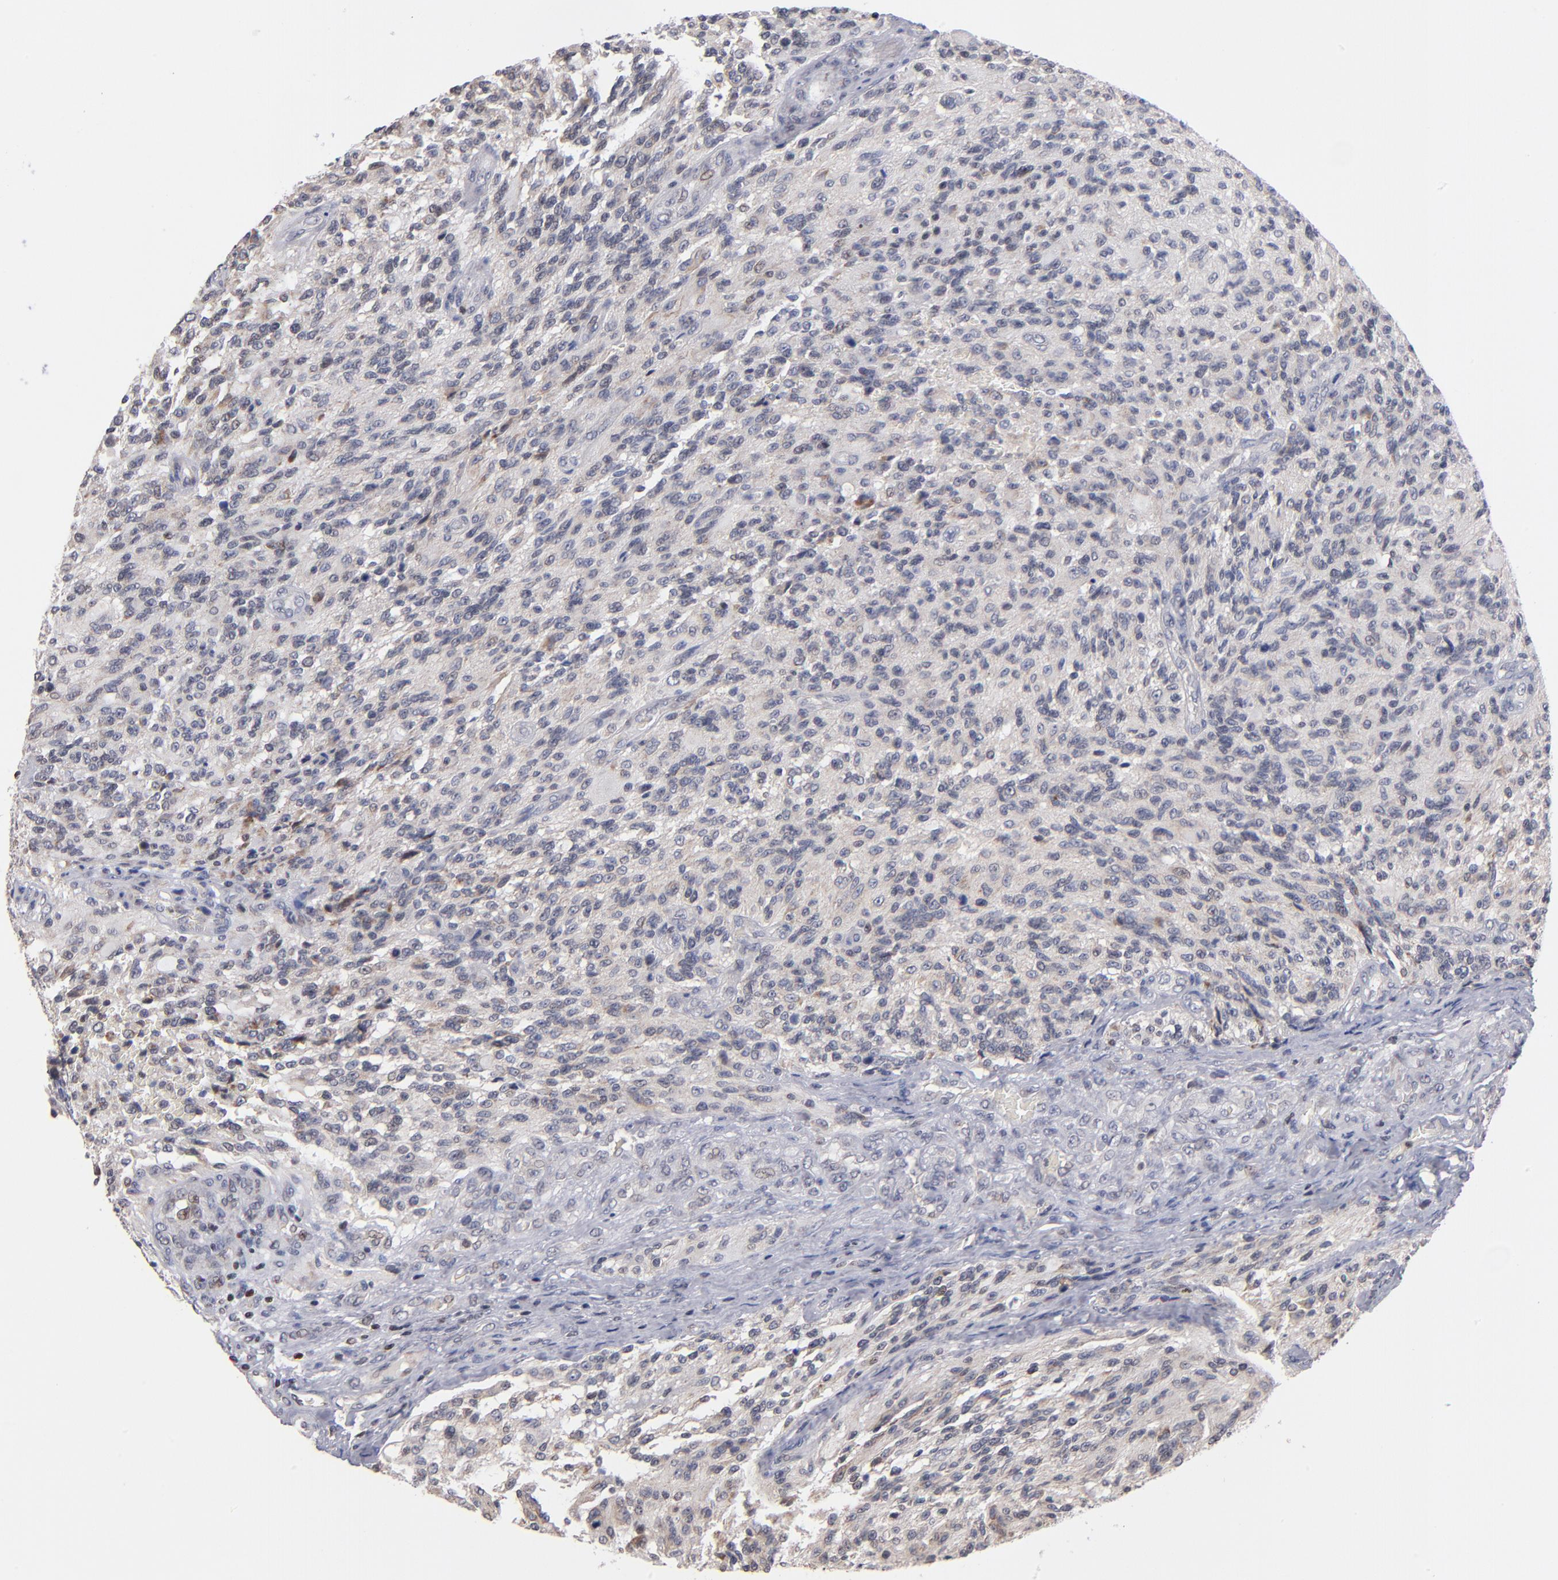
{"staining": {"intensity": "weak", "quantity": "<25%", "location": "nuclear"}, "tissue": "glioma", "cell_type": "Tumor cells", "image_type": "cancer", "snomed": [{"axis": "morphology", "description": "Normal tissue, NOS"}, {"axis": "morphology", "description": "Glioma, malignant, High grade"}, {"axis": "topography", "description": "Cerebral cortex"}], "caption": "This is an immunohistochemistry (IHC) image of human malignant high-grade glioma. There is no expression in tumor cells.", "gene": "ODF2", "patient": {"sex": "male", "age": 56}}